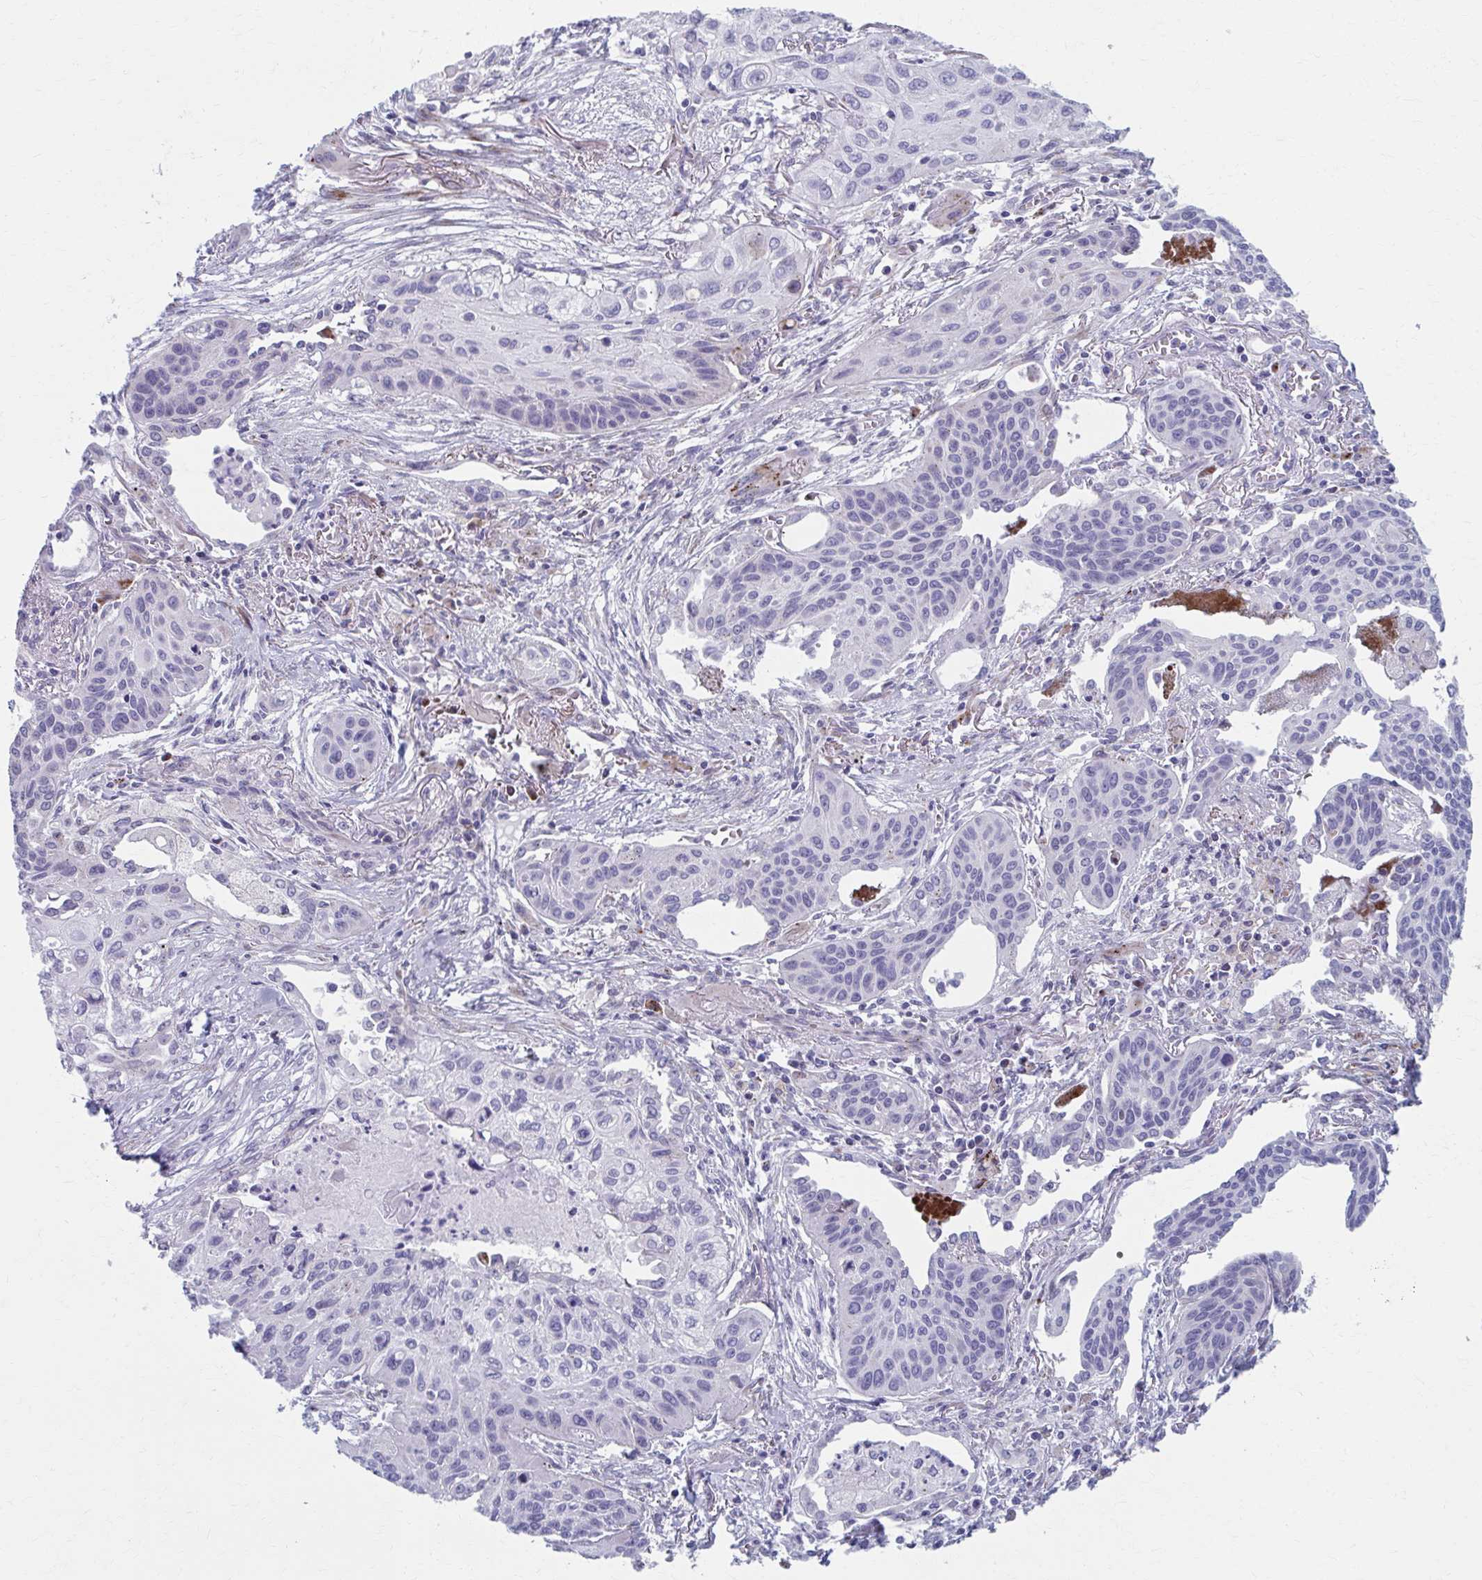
{"staining": {"intensity": "negative", "quantity": "none", "location": "none"}, "tissue": "lung cancer", "cell_type": "Tumor cells", "image_type": "cancer", "snomed": [{"axis": "morphology", "description": "Squamous cell carcinoma, NOS"}, {"axis": "topography", "description": "Lung"}], "caption": "High power microscopy histopathology image of an immunohistochemistry image of squamous cell carcinoma (lung), revealing no significant staining in tumor cells. (DAB IHC visualized using brightfield microscopy, high magnification).", "gene": "OLFM2", "patient": {"sex": "male", "age": 71}}